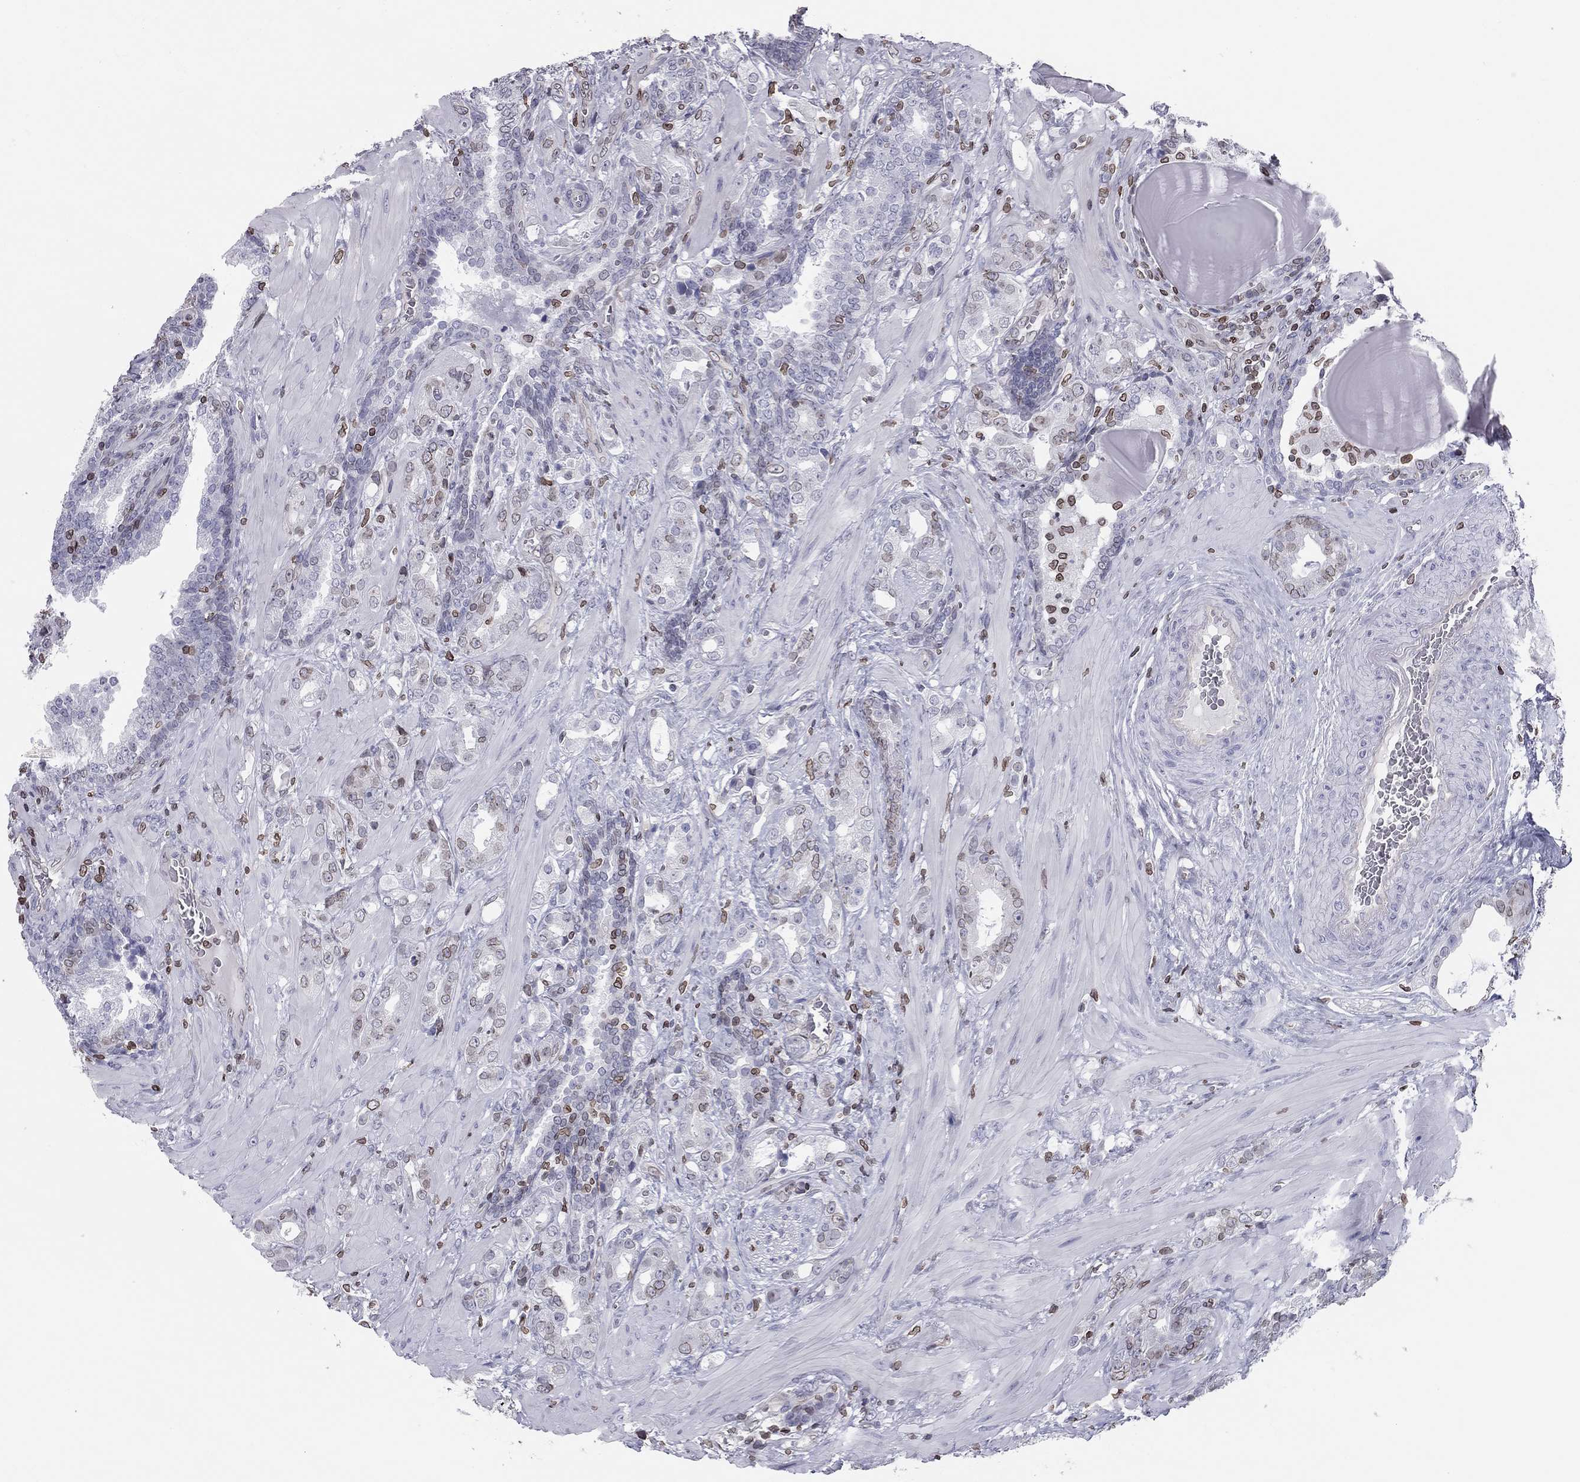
{"staining": {"intensity": "weak", "quantity": "25%-75%", "location": "cytoplasmic/membranous,nuclear"}, "tissue": "prostate cancer", "cell_type": "Tumor cells", "image_type": "cancer", "snomed": [{"axis": "morphology", "description": "Adenocarcinoma, NOS"}, {"axis": "topography", "description": "Prostate"}], "caption": "Weak cytoplasmic/membranous and nuclear positivity is seen in approximately 25%-75% of tumor cells in prostate adenocarcinoma.", "gene": "ESPL1", "patient": {"sex": "male", "age": 57}}